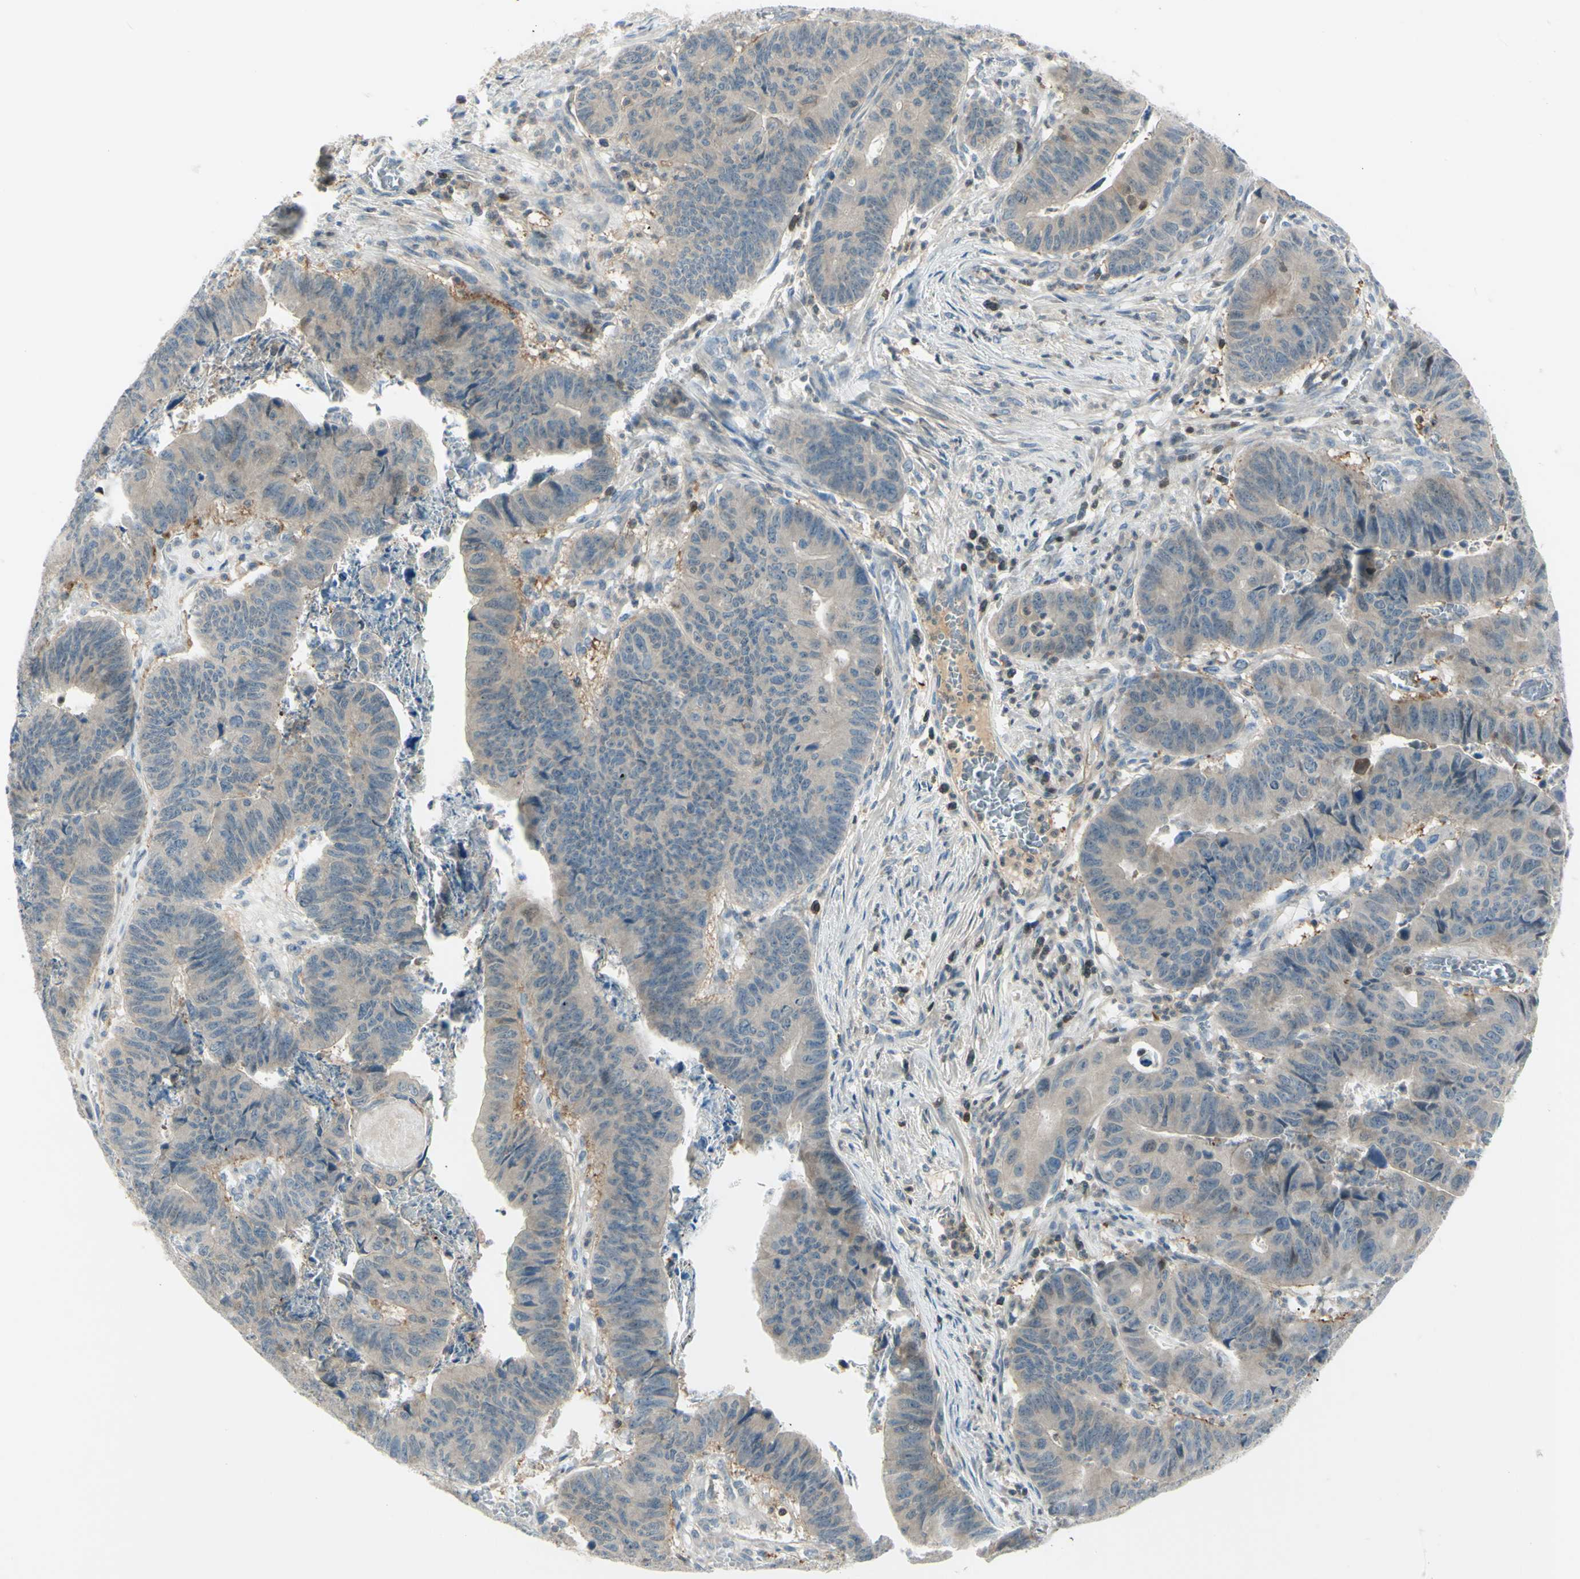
{"staining": {"intensity": "weak", "quantity": ">75%", "location": "cytoplasmic/membranous"}, "tissue": "stomach cancer", "cell_type": "Tumor cells", "image_type": "cancer", "snomed": [{"axis": "morphology", "description": "Adenocarcinoma, NOS"}, {"axis": "topography", "description": "Stomach, lower"}], "caption": "There is low levels of weak cytoplasmic/membranous staining in tumor cells of stomach adenocarcinoma, as demonstrated by immunohistochemical staining (brown color).", "gene": "C1orf159", "patient": {"sex": "male", "age": 77}}